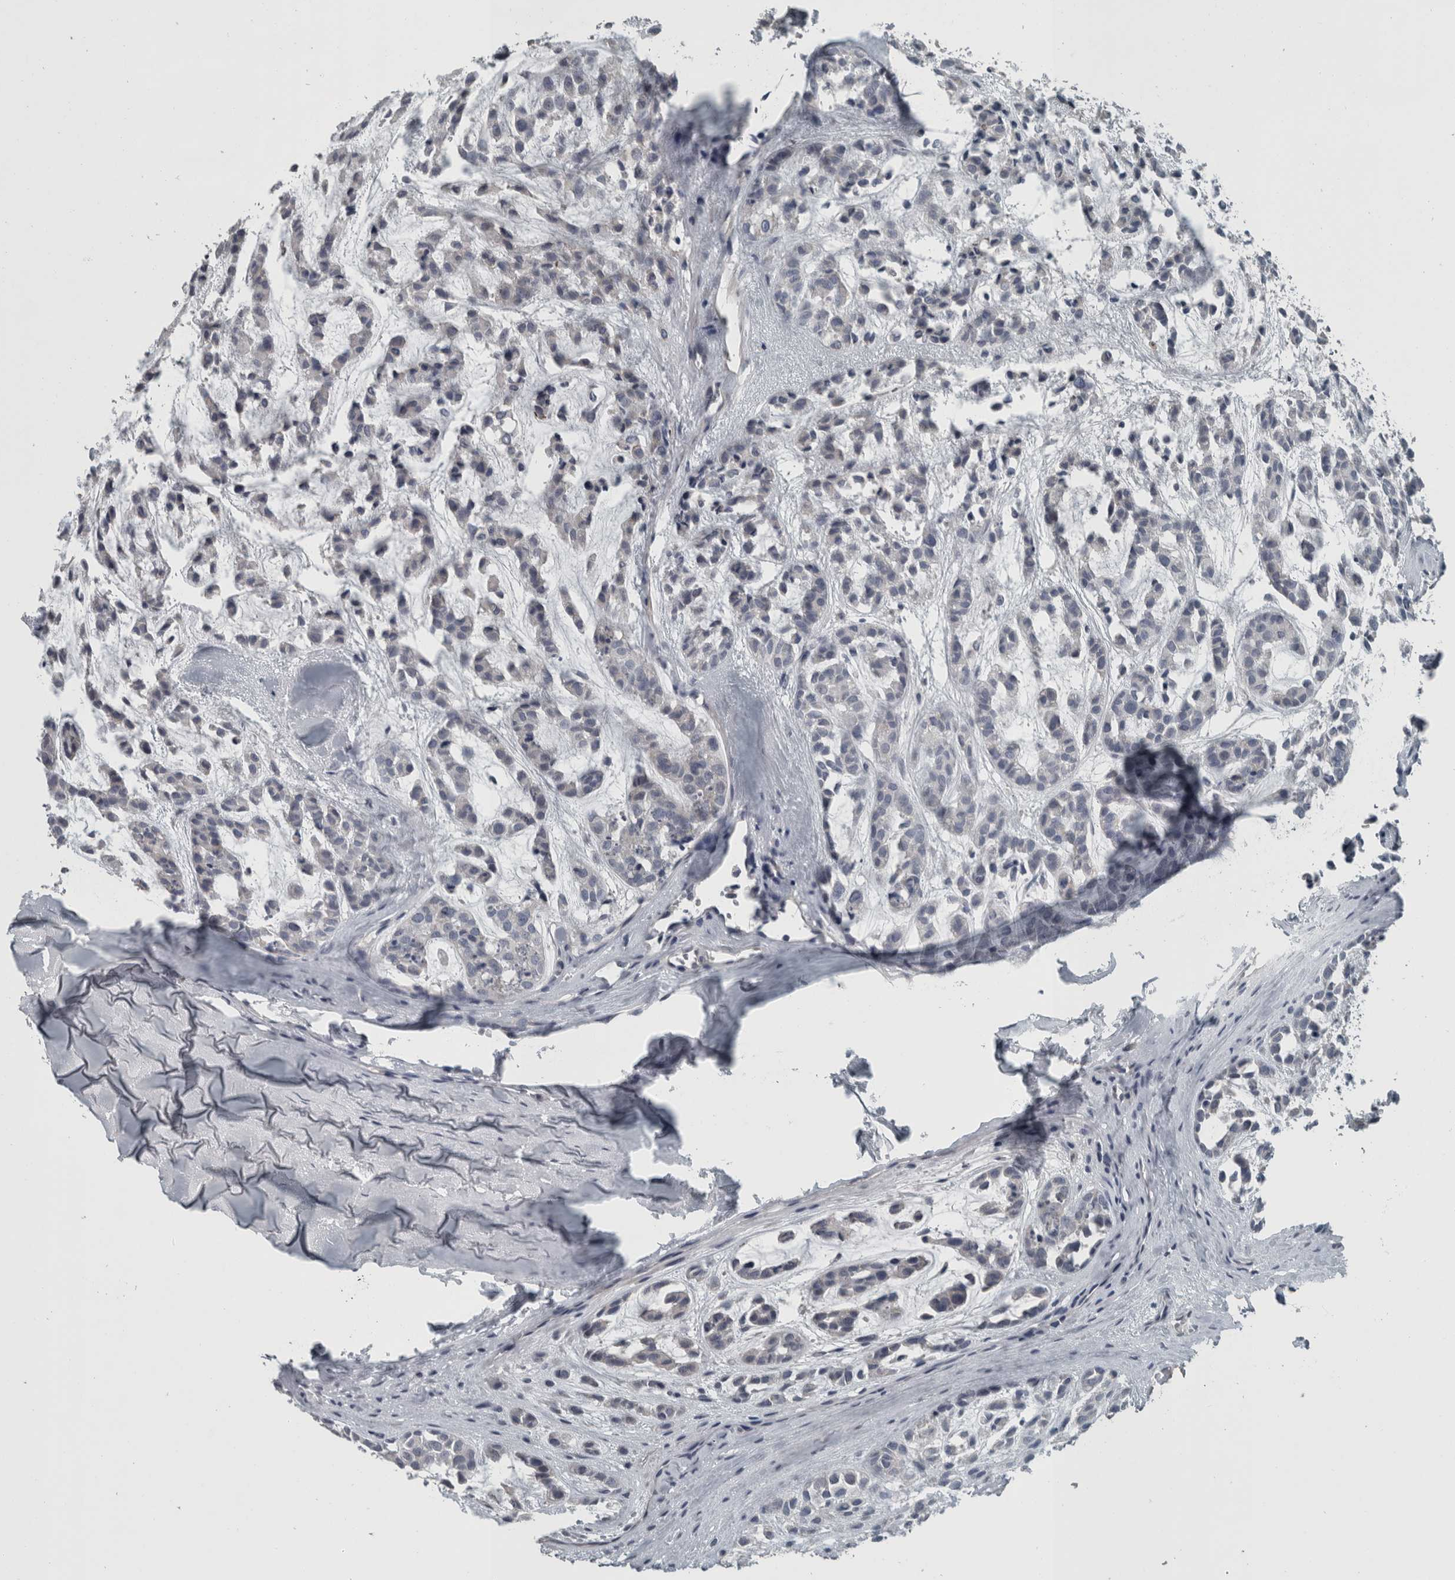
{"staining": {"intensity": "negative", "quantity": "none", "location": "none"}, "tissue": "head and neck cancer", "cell_type": "Tumor cells", "image_type": "cancer", "snomed": [{"axis": "morphology", "description": "Adenocarcinoma, NOS"}, {"axis": "morphology", "description": "Adenoma, NOS"}, {"axis": "topography", "description": "Head-Neck"}], "caption": "A histopathology image of head and neck adenoma stained for a protein shows no brown staining in tumor cells.", "gene": "KRT20", "patient": {"sex": "female", "age": 55}}